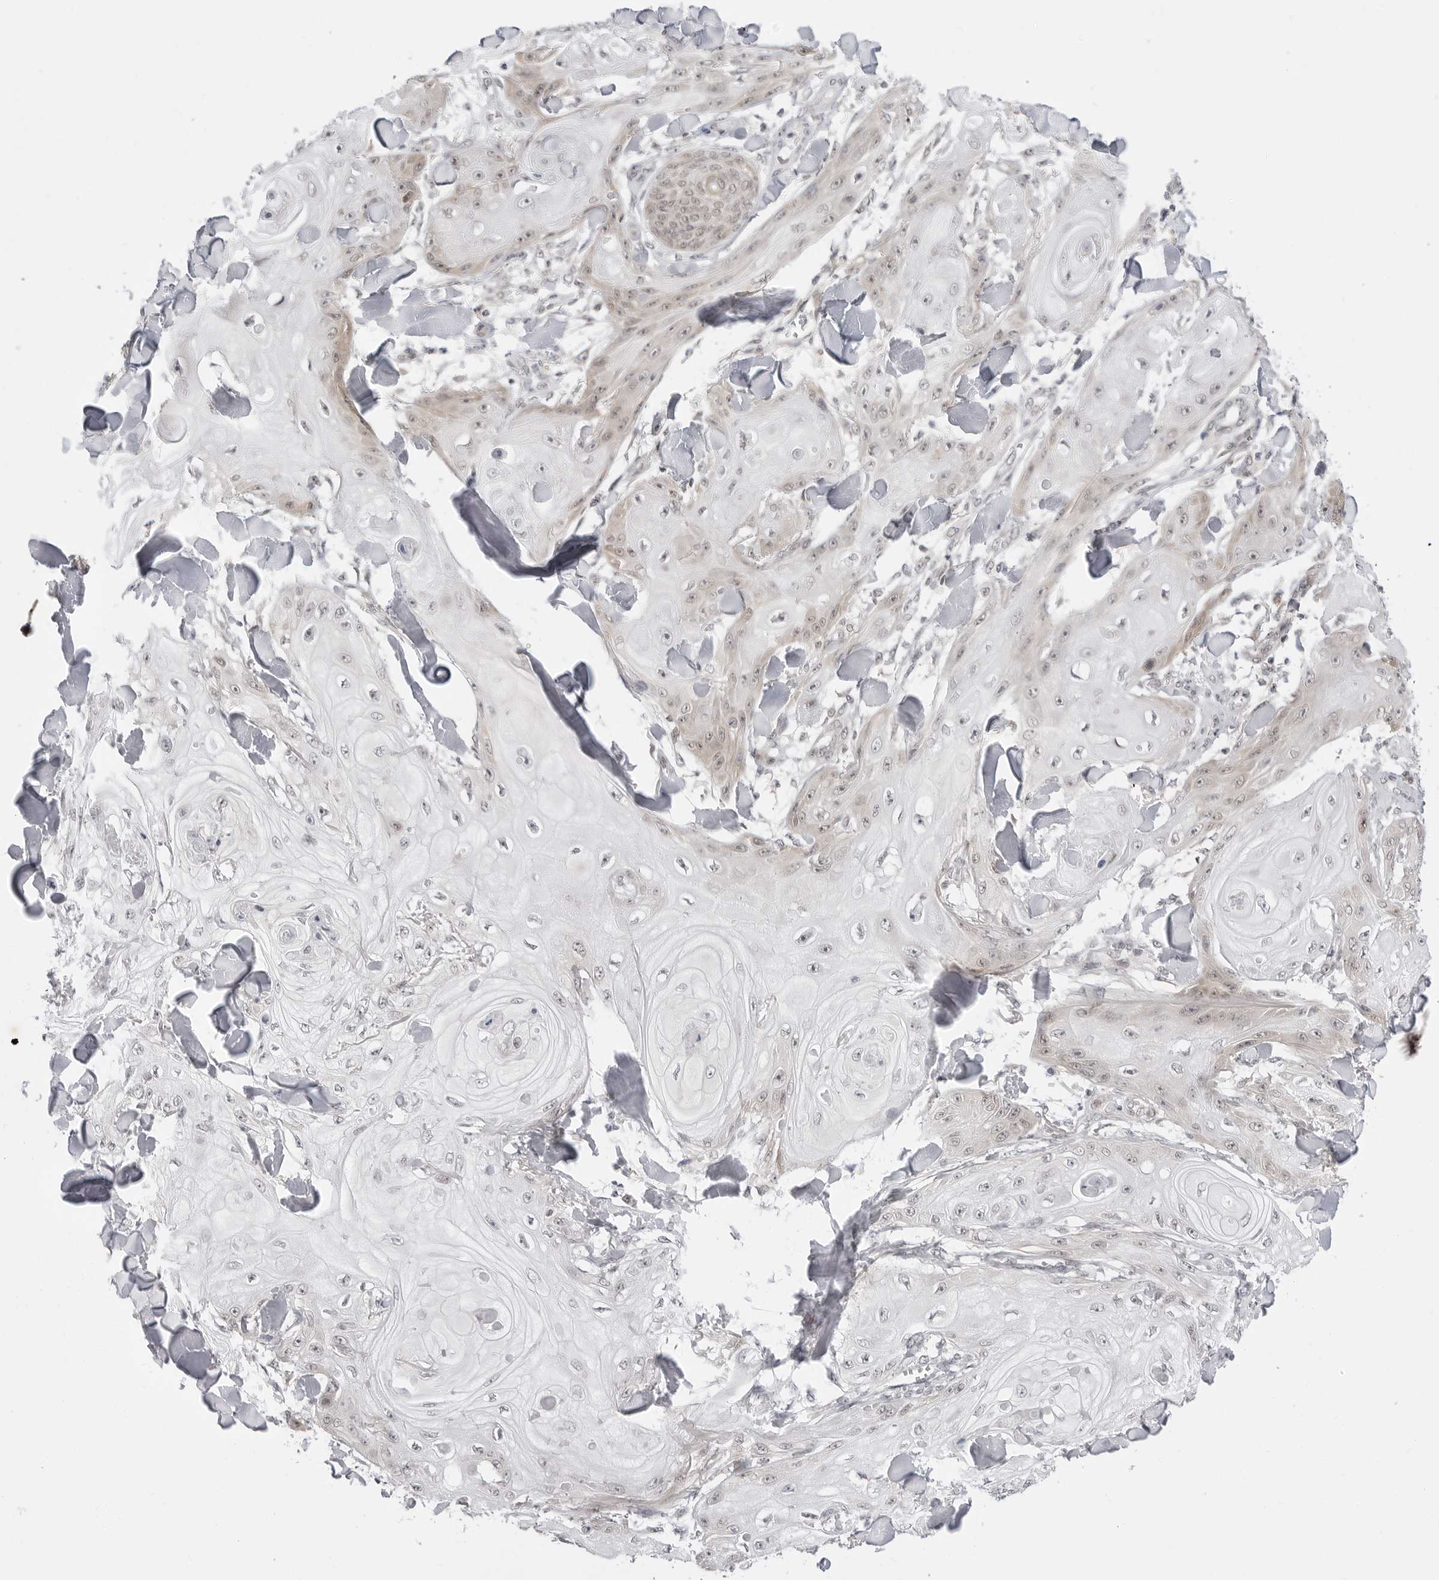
{"staining": {"intensity": "negative", "quantity": "none", "location": "none"}, "tissue": "skin cancer", "cell_type": "Tumor cells", "image_type": "cancer", "snomed": [{"axis": "morphology", "description": "Squamous cell carcinoma, NOS"}, {"axis": "topography", "description": "Skin"}], "caption": "Immunohistochemistry (IHC) of skin cancer shows no expression in tumor cells.", "gene": "PPP2R5C", "patient": {"sex": "male", "age": 74}}